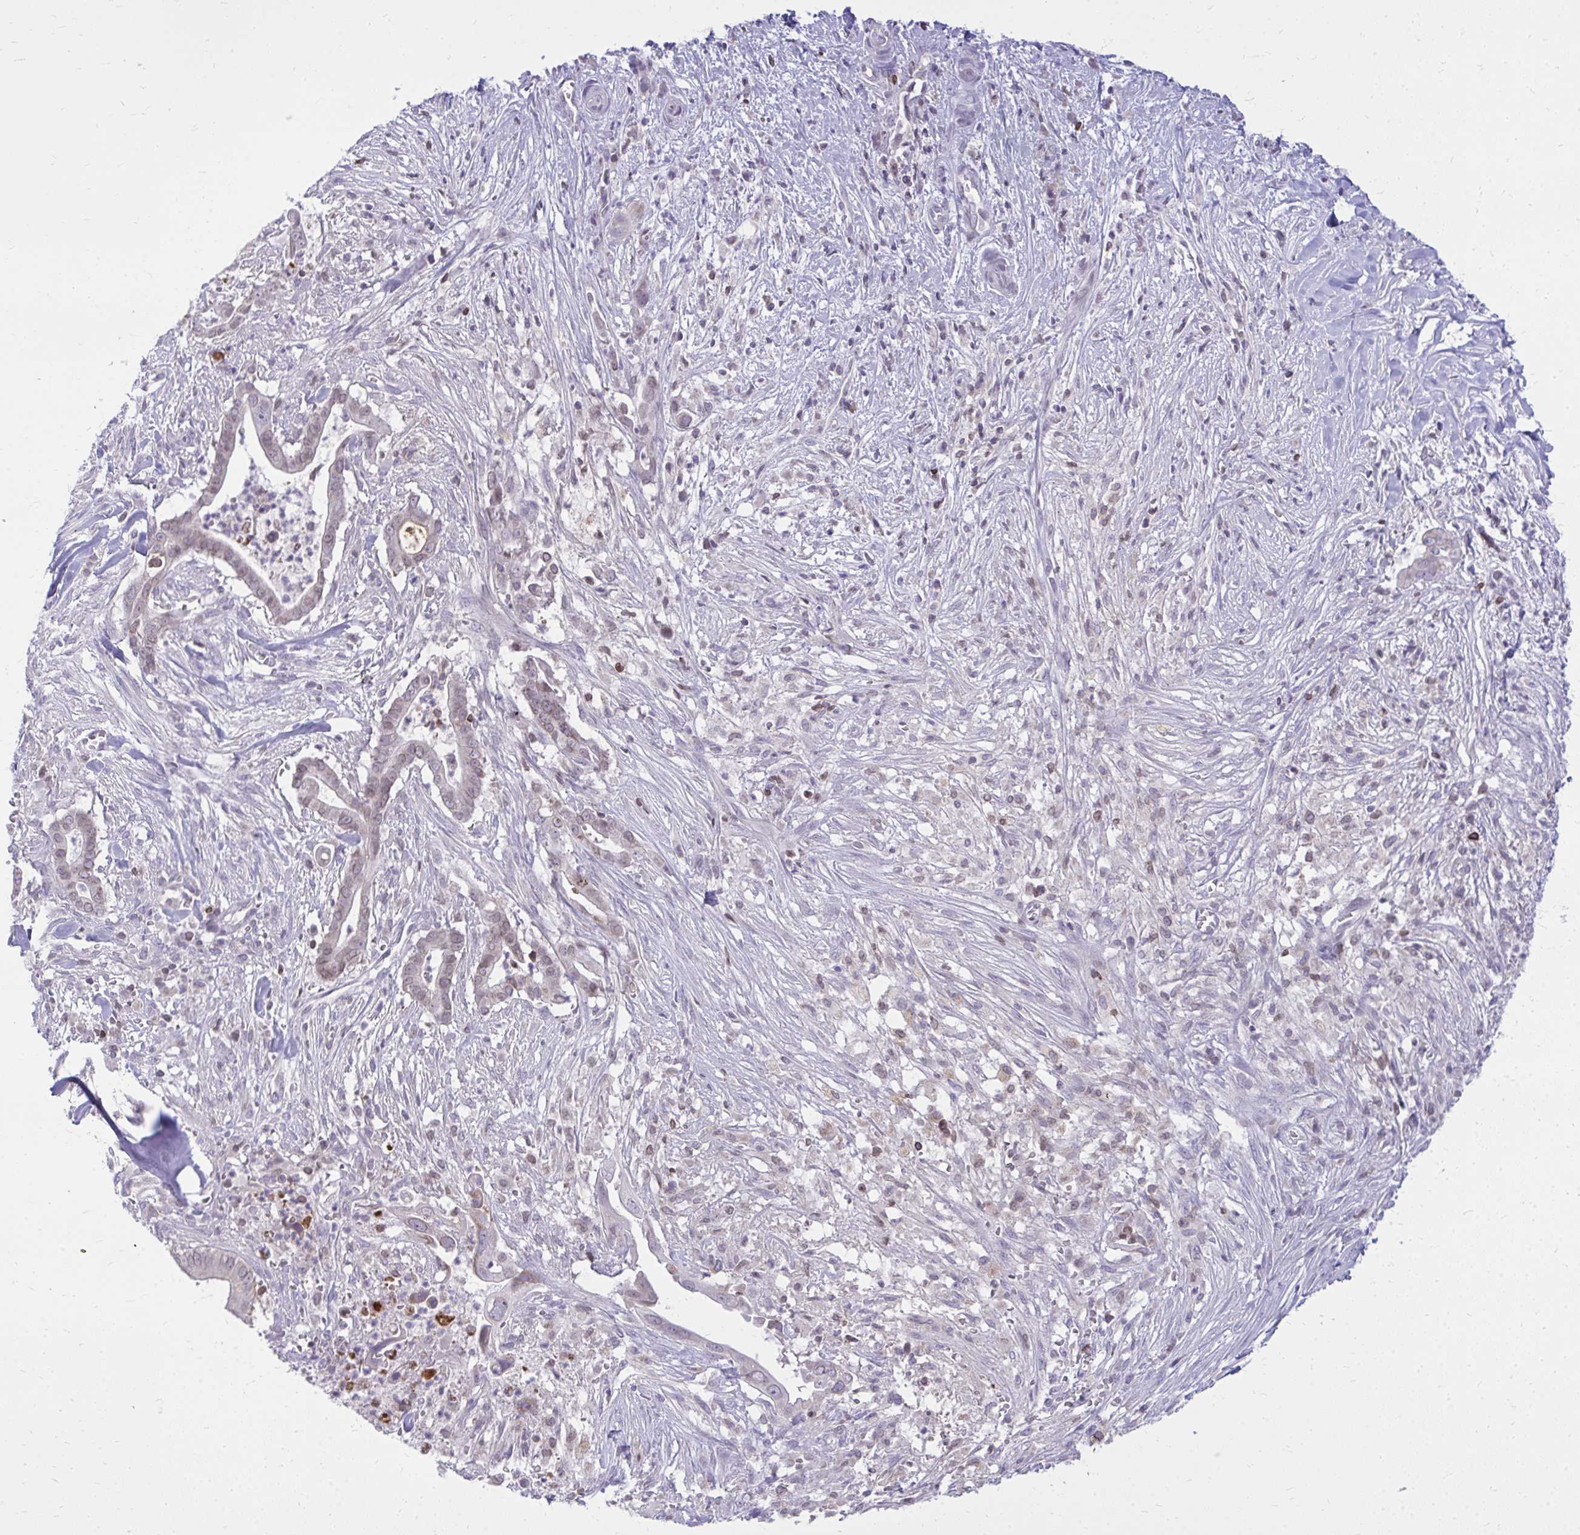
{"staining": {"intensity": "weak", "quantity": "<25%", "location": "cytoplasmic/membranous,nuclear"}, "tissue": "pancreatic cancer", "cell_type": "Tumor cells", "image_type": "cancer", "snomed": [{"axis": "morphology", "description": "Adenocarcinoma, NOS"}, {"axis": "topography", "description": "Pancreas"}], "caption": "High power microscopy histopathology image of an immunohistochemistry photomicrograph of pancreatic cancer, revealing no significant positivity in tumor cells.", "gene": "RPS6KA2", "patient": {"sex": "male", "age": 61}}